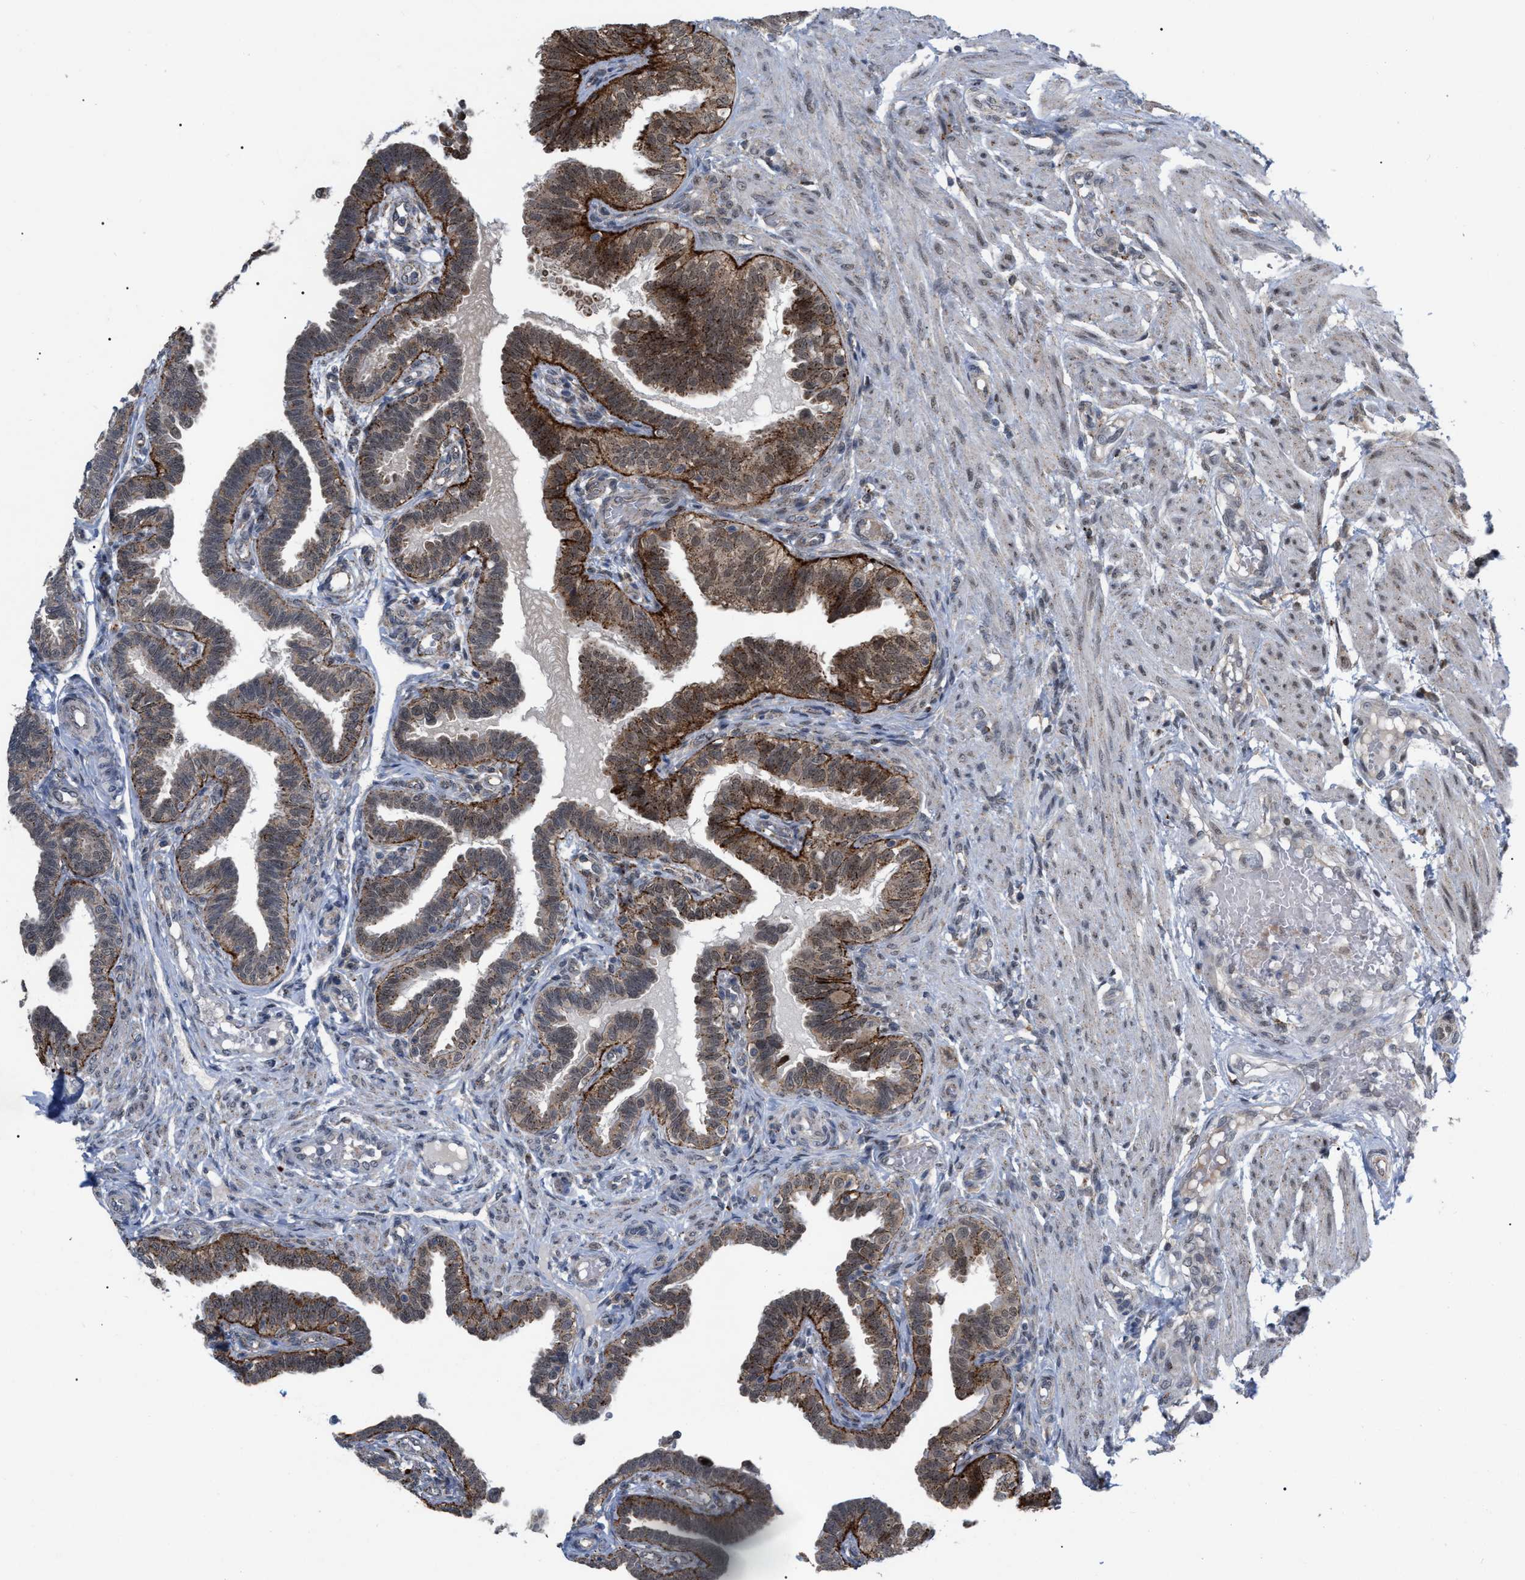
{"staining": {"intensity": "moderate", "quantity": ">75%", "location": "cytoplasmic/membranous"}, "tissue": "fallopian tube", "cell_type": "Glandular cells", "image_type": "normal", "snomed": [{"axis": "morphology", "description": "Normal tissue, NOS"}, {"axis": "topography", "description": "Fallopian tube"}, {"axis": "topography", "description": "Placenta"}], "caption": "Fallopian tube was stained to show a protein in brown. There is medium levels of moderate cytoplasmic/membranous staining in approximately >75% of glandular cells.", "gene": "UPF1", "patient": {"sex": "female", "age": 34}}